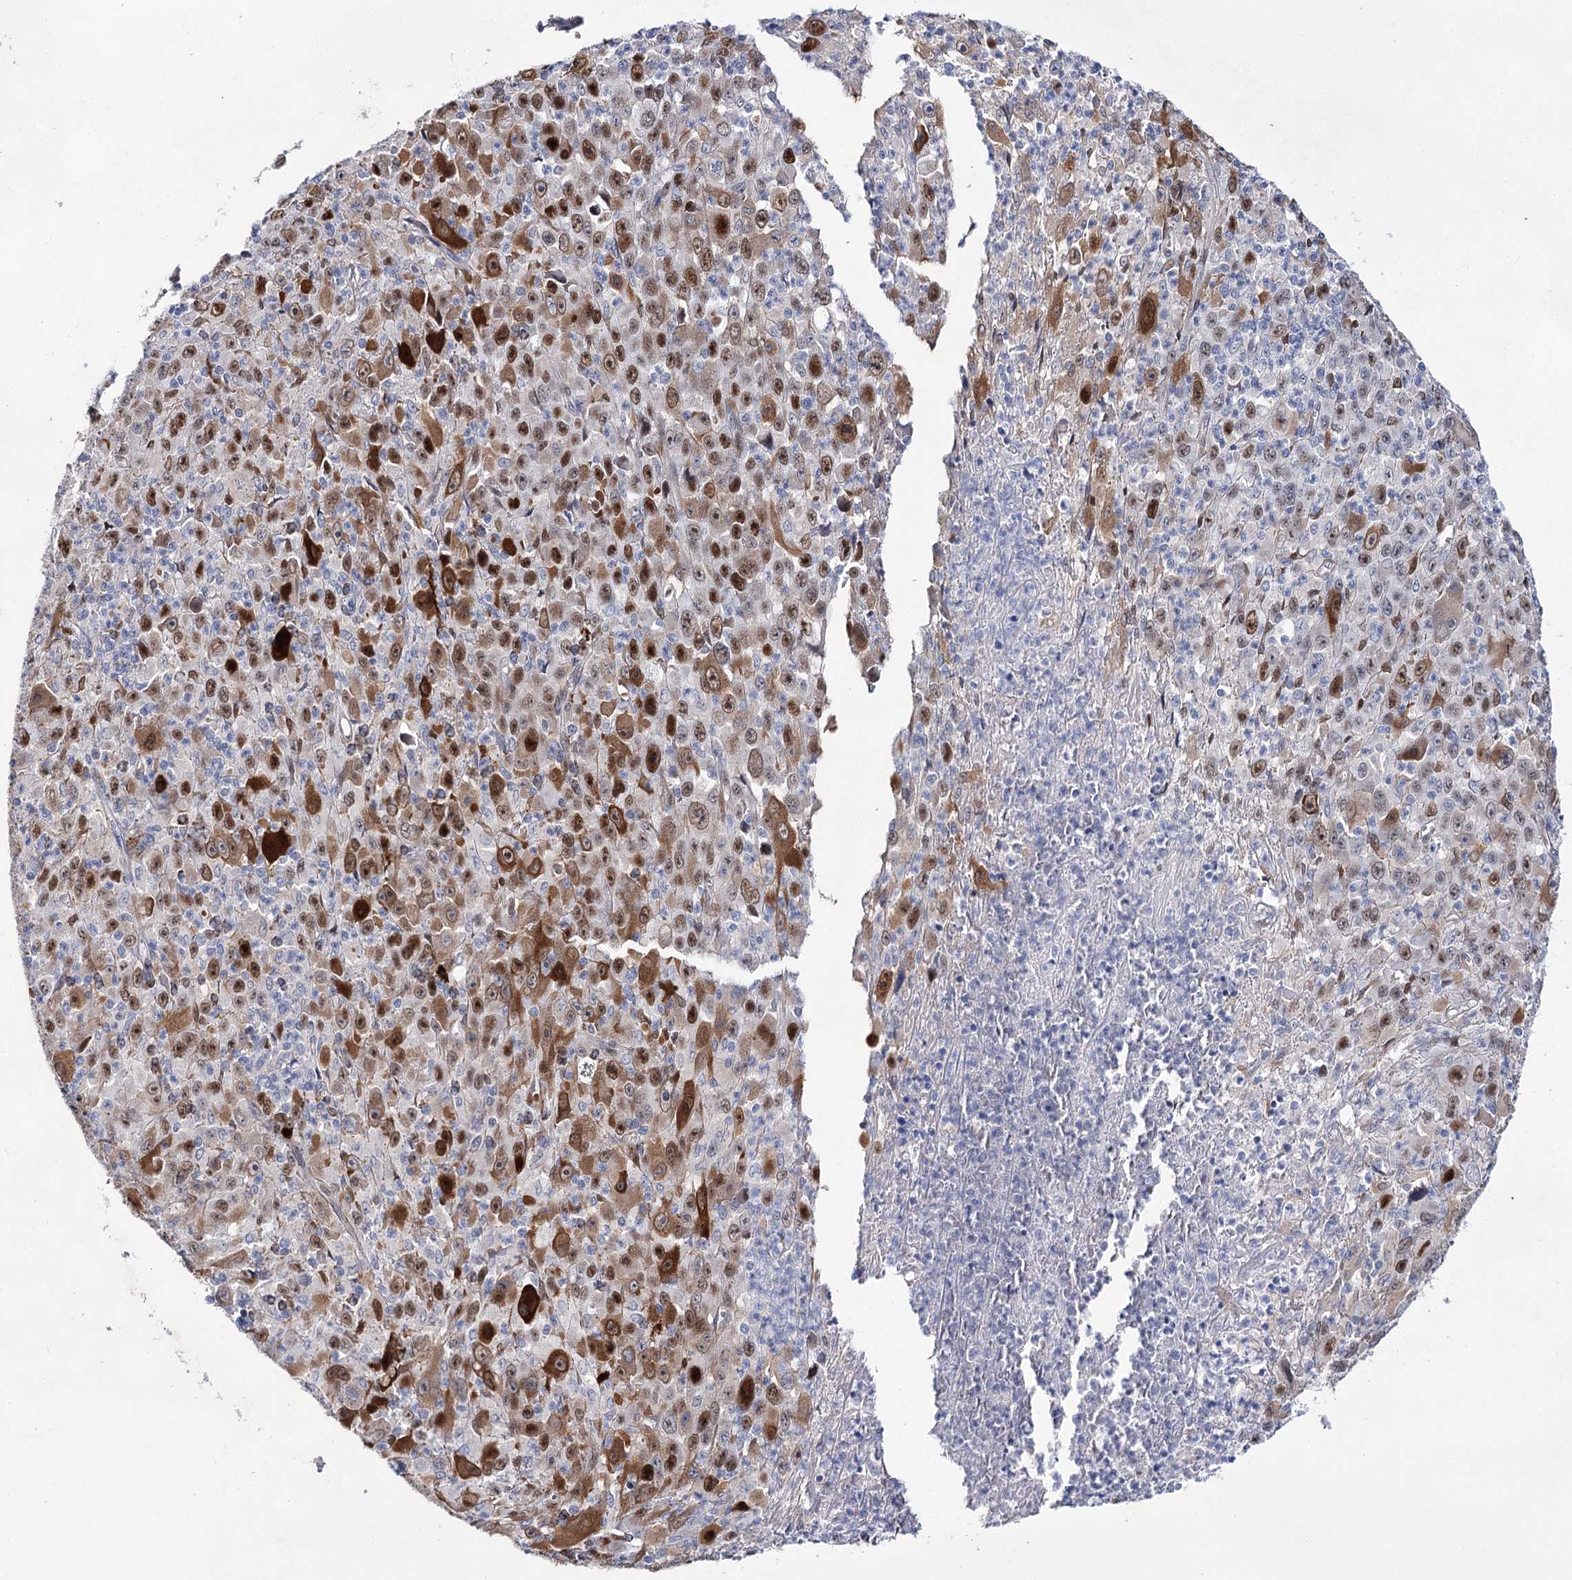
{"staining": {"intensity": "strong", "quantity": ">75%", "location": "cytoplasmic/membranous,nuclear"}, "tissue": "melanoma", "cell_type": "Tumor cells", "image_type": "cancer", "snomed": [{"axis": "morphology", "description": "Malignant melanoma, Metastatic site"}, {"axis": "topography", "description": "Skin"}], "caption": "IHC of human malignant melanoma (metastatic site) shows high levels of strong cytoplasmic/membranous and nuclear expression in approximately >75% of tumor cells.", "gene": "UGDH", "patient": {"sex": "female", "age": 56}}